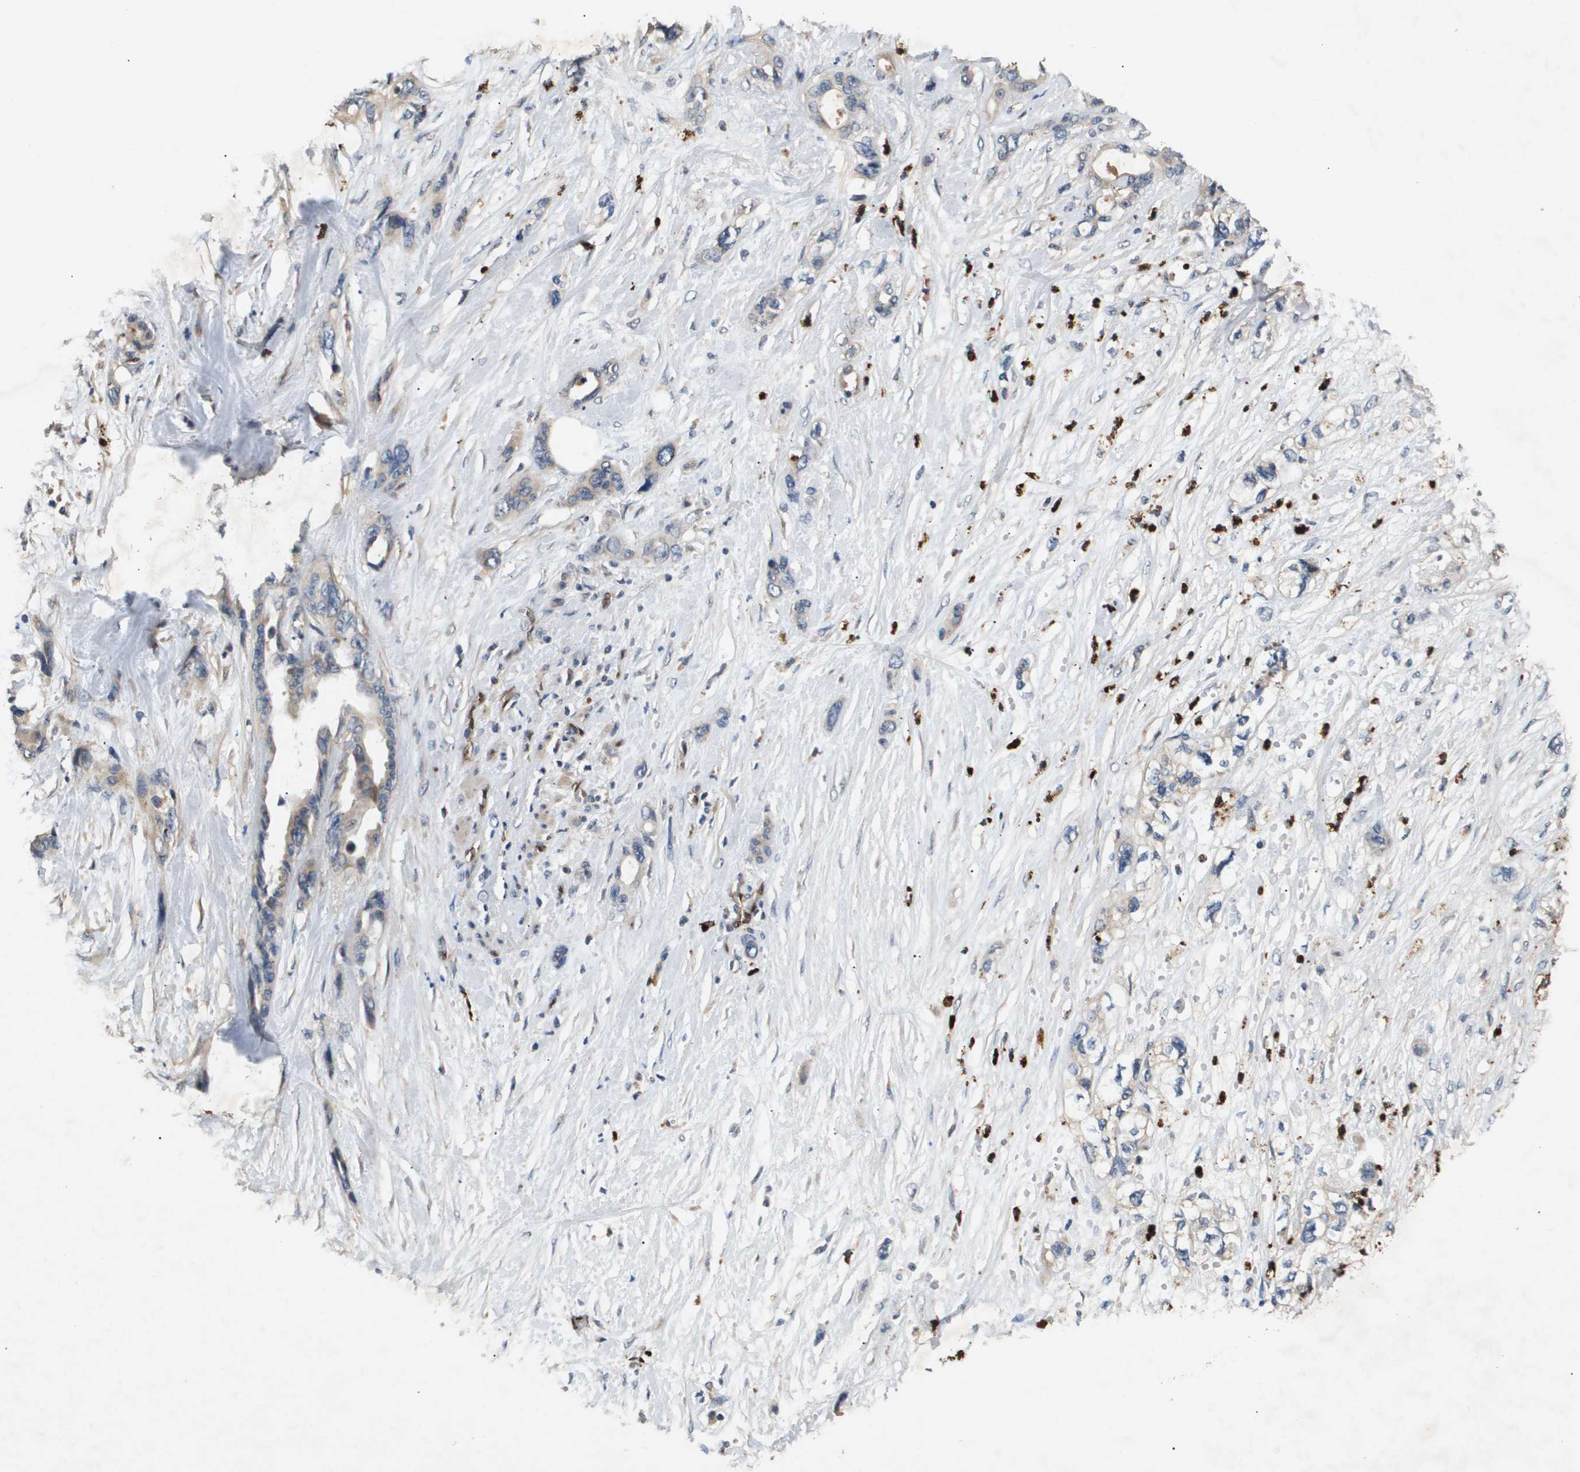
{"staining": {"intensity": "weak", "quantity": "<25%", "location": "cytoplasmic/membranous"}, "tissue": "pancreatic cancer", "cell_type": "Tumor cells", "image_type": "cancer", "snomed": [{"axis": "morphology", "description": "Adenocarcinoma, NOS"}, {"axis": "topography", "description": "Pancreas"}], "caption": "IHC histopathology image of neoplastic tissue: adenocarcinoma (pancreatic) stained with DAB (3,3'-diaminobenzidine) exhibits no significant protein expression in tumor cells.", "gene": "ERG", "patient": {"sex": "male", "age": 46}}